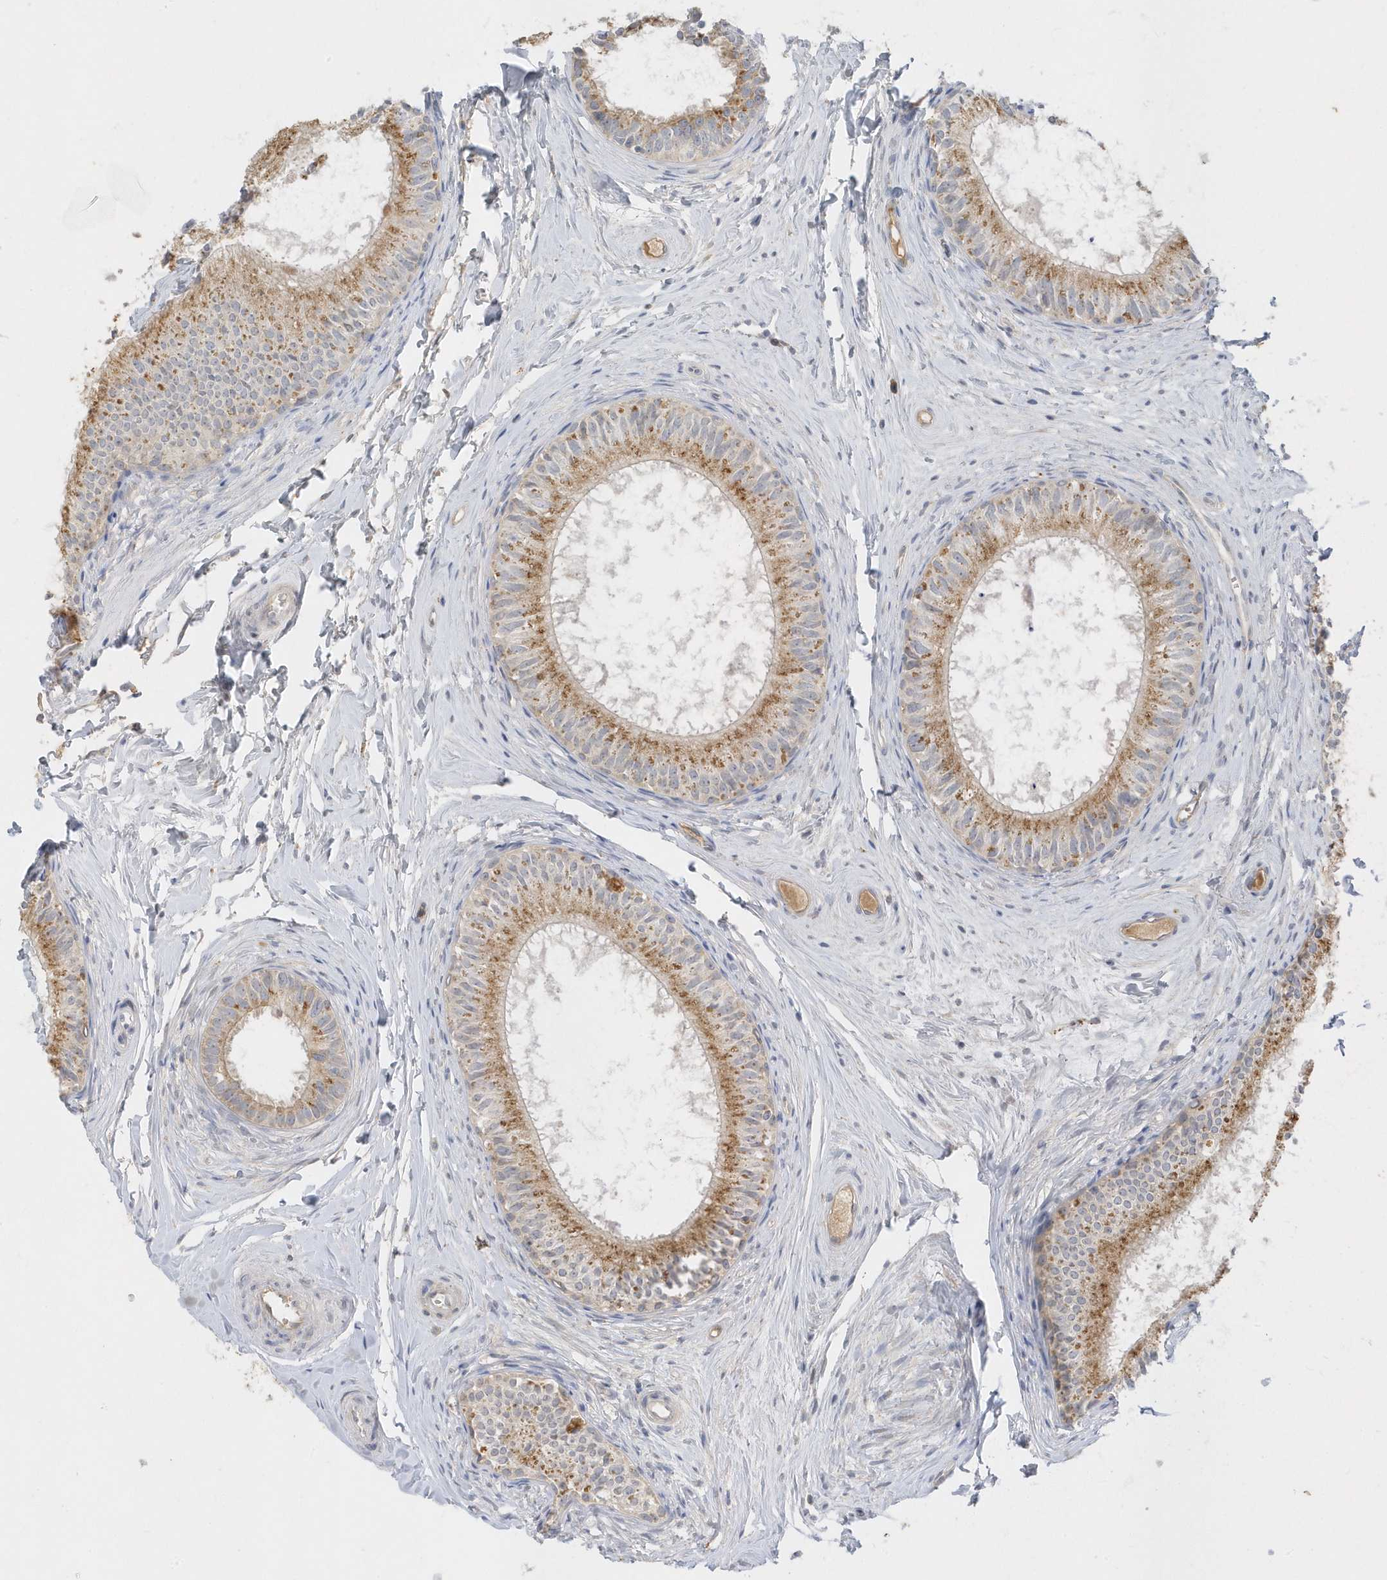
{"staining": {"intensity": "moderate", "quantity": ">75%", "location": "cytoplasmic/membranous"}, "tissue": "epididymis", "cell_type": "Glandular cells", "image_type": "normal", "snomed": [{"axis": "morphology", "description": "Normal tissue, NOS"}, {"axis": "topography", "description": "Epididymis"}], "caption": "Glandular cells reveal medium levels of moderate cytoplasmic/membranous staining in approximately >75% of cells in benign human epididymis. The staining was performed using DAB (3,3'-diaminobenzidine) to visualize the protein expression in brown, while the nuclei were stained in blue with hematoxylin (Magnification: 20x).", "gene": "DPP9", "patient": {"sex": "male", "age": 34}}